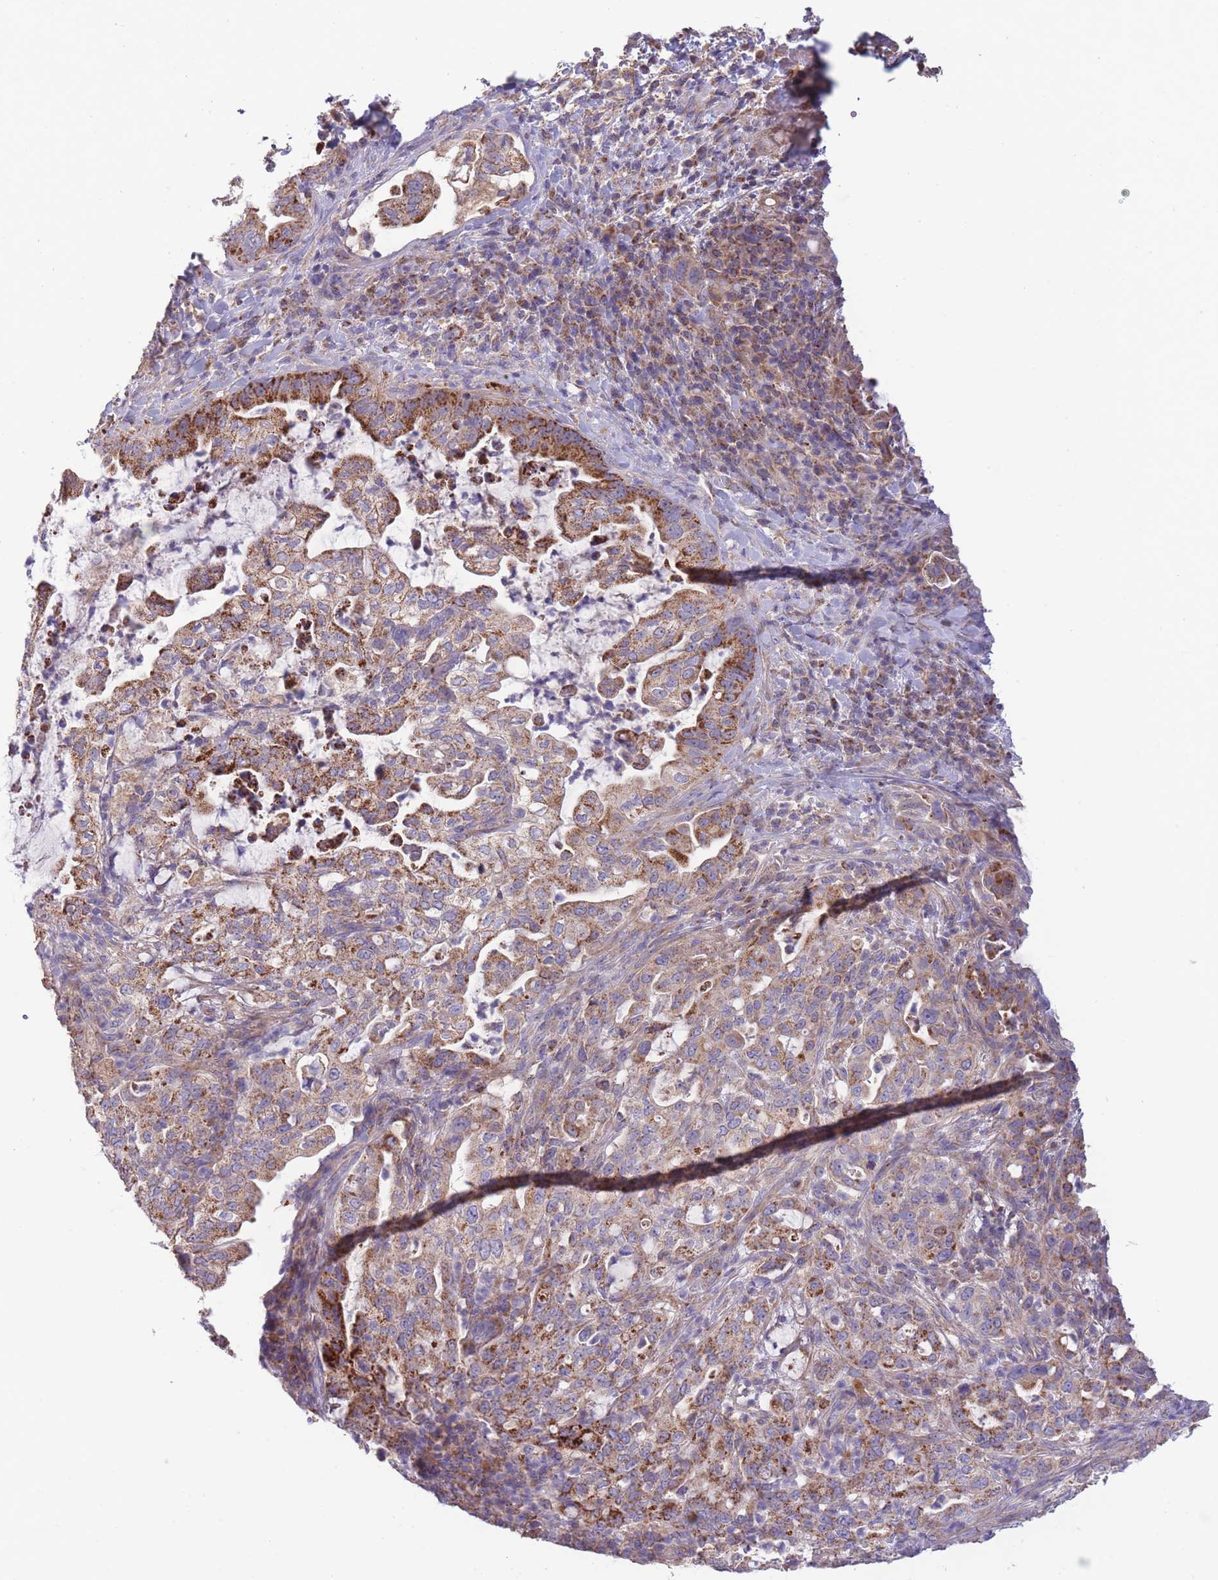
{"staining": {"intensity": "moderate", "quantity": ">75%", "location": "cytoplasmic/membranous"}, "tissue": "pancreatic cancer", "cell_type": "Tumor cells", "image_type": "cancer", "snomed": [{"axis": "morphology", "description": "Normal tissue, NOS"}, {"axis": "morphology", "description": "Adenocarcinoma, NOS"}, {"axis": "topography", "description": "Lymph node"}, {"axis": "topography", "description": "Pancreas"}], "caption": "The image displays immunohistochemical staining of pancreatic cancer (adenocarcinoma). There is moderate cytoplasmic/membranous staining is seen in about >75% of tumor cells.", "gene": "SLC25A42", "patient": {"sex": "female", "age": 67}}